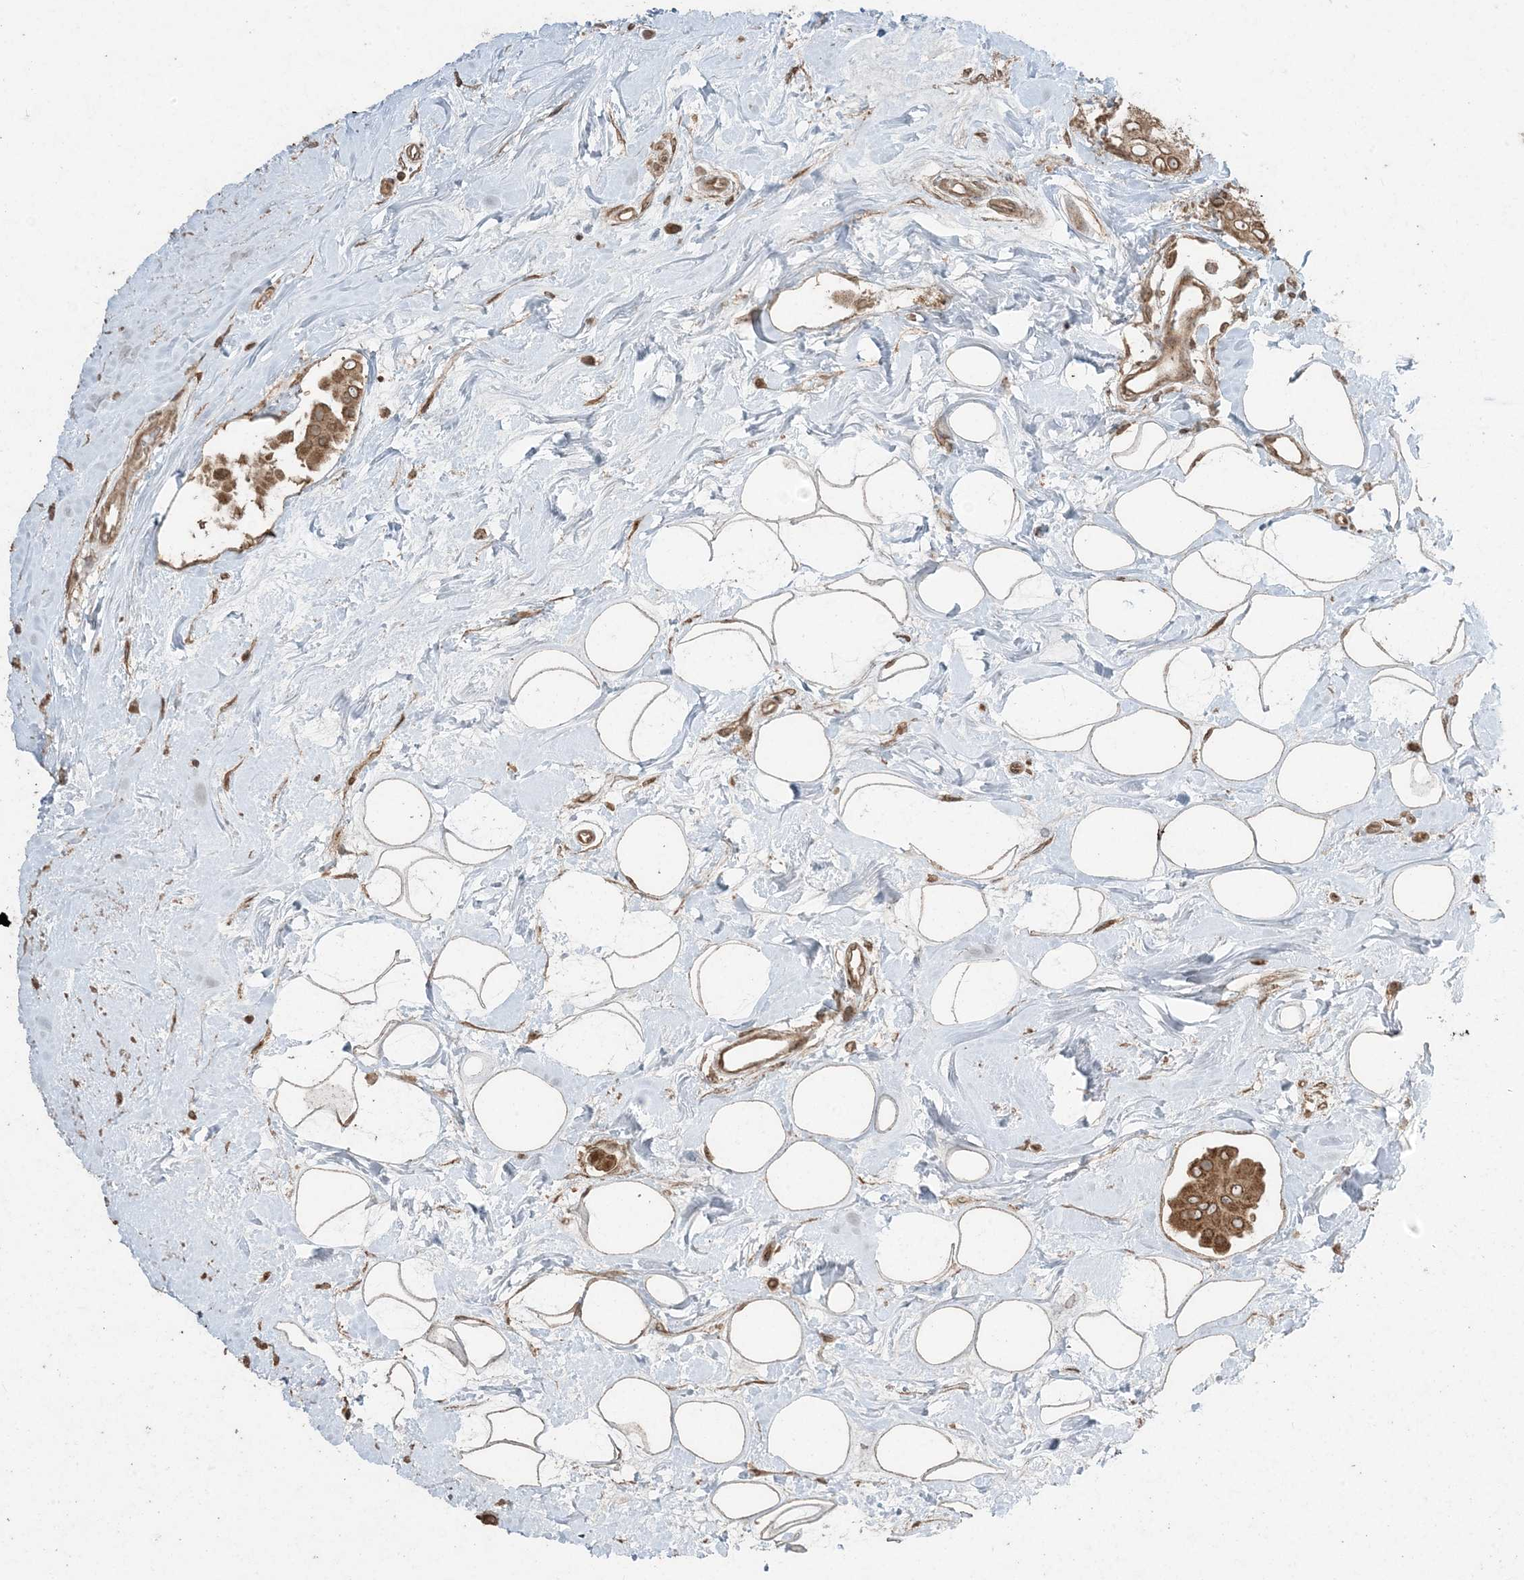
{"staining": {"intensity": "moderate", "quantity": ">75%", "location": "cytoplasmic/membranous"}, "tissue": "breast cancer", "cell_type": "Tumor cells", "image_type": "cancer", "snomed": [{"axis": "morphology", "description": "Normal tissue, NOS"}, {"axis": "morphology", "description": "Duct carcinoma"}, {"axis": "topography", "description": "Breast"}], "caption": "About >75% of tumor cells in breast cancer show moderate cytoplasmic/membranous protein staining as visualized by brown immunohistochemical staining.", "gene": "DDX19B", "patient": {"sex": "female", "age": 39}}